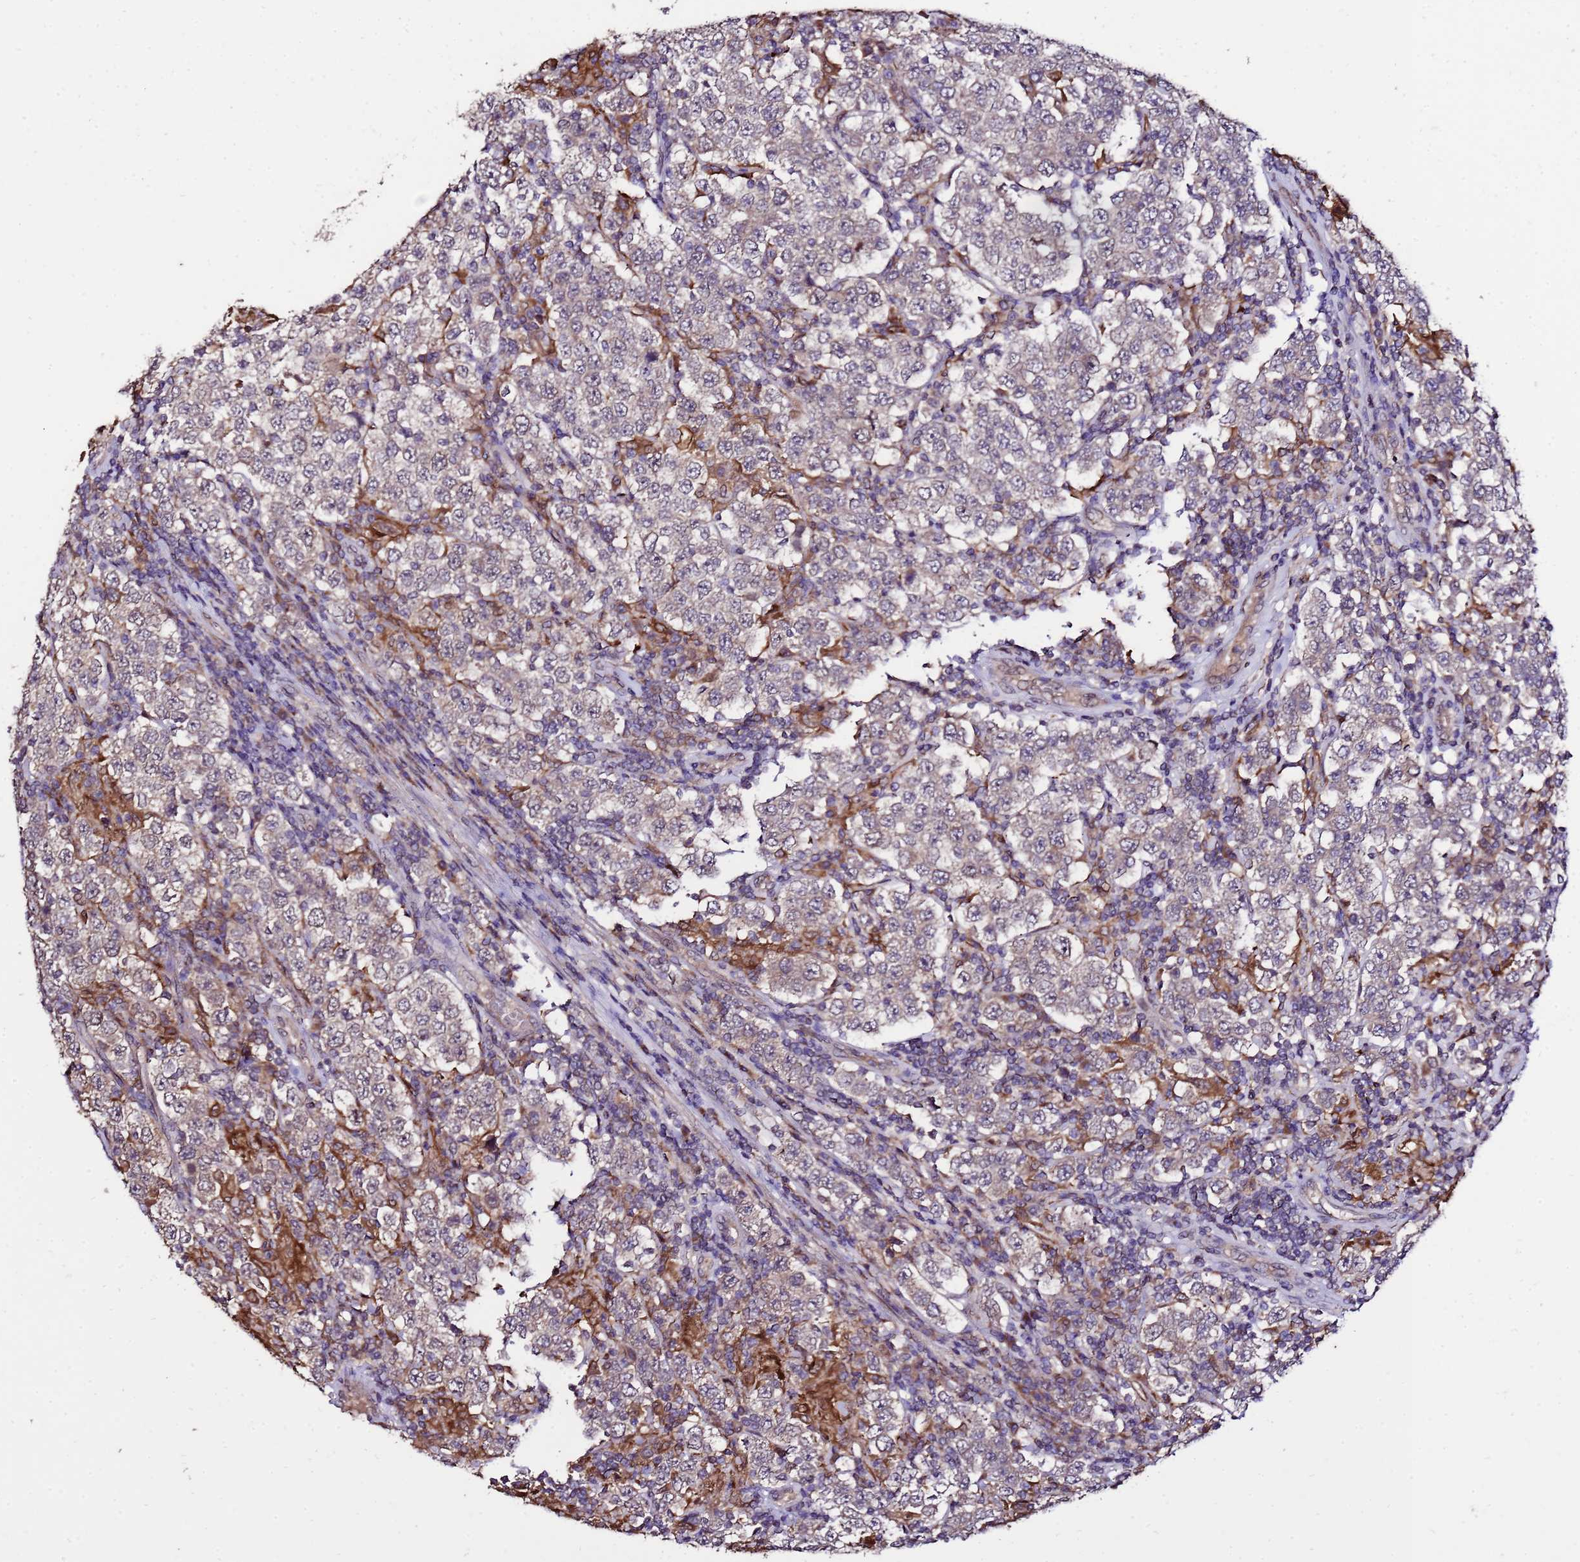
{"staining": {"intensity": "weak", "quantity": "25%-75%", "location": "cytoplasmic/membranous"}, "tissue": "testis cancer", "cell_type": "Tumor cells", "image_type": "cancer", "snomed": [{"axis": "morphology", "description": "Normal tissue, NOS"}, {"axis": "morphology", "description": "Urothelial carcinoma, High grade"}, {"axis": "morphology", "description": "Seminoma, NOS"}, {"axis": "morphology", "description": "Carcinoma, Embryonal, NOS"}, {"axis": "topography", "description": "Urinary bladder"}, {"axis": "topography", "description": "Testis"}], "caption": "Testis cancer stained with DAB (3,3'-diaminobenzidine) immunohistochemistry (IHC) reveals low levels of weak cytoplasmic/membranous positivity in approximately 25%-75% of tumor cells.", "gene": "ZNF329", "patient": {"sex": "male", "age": 41}}